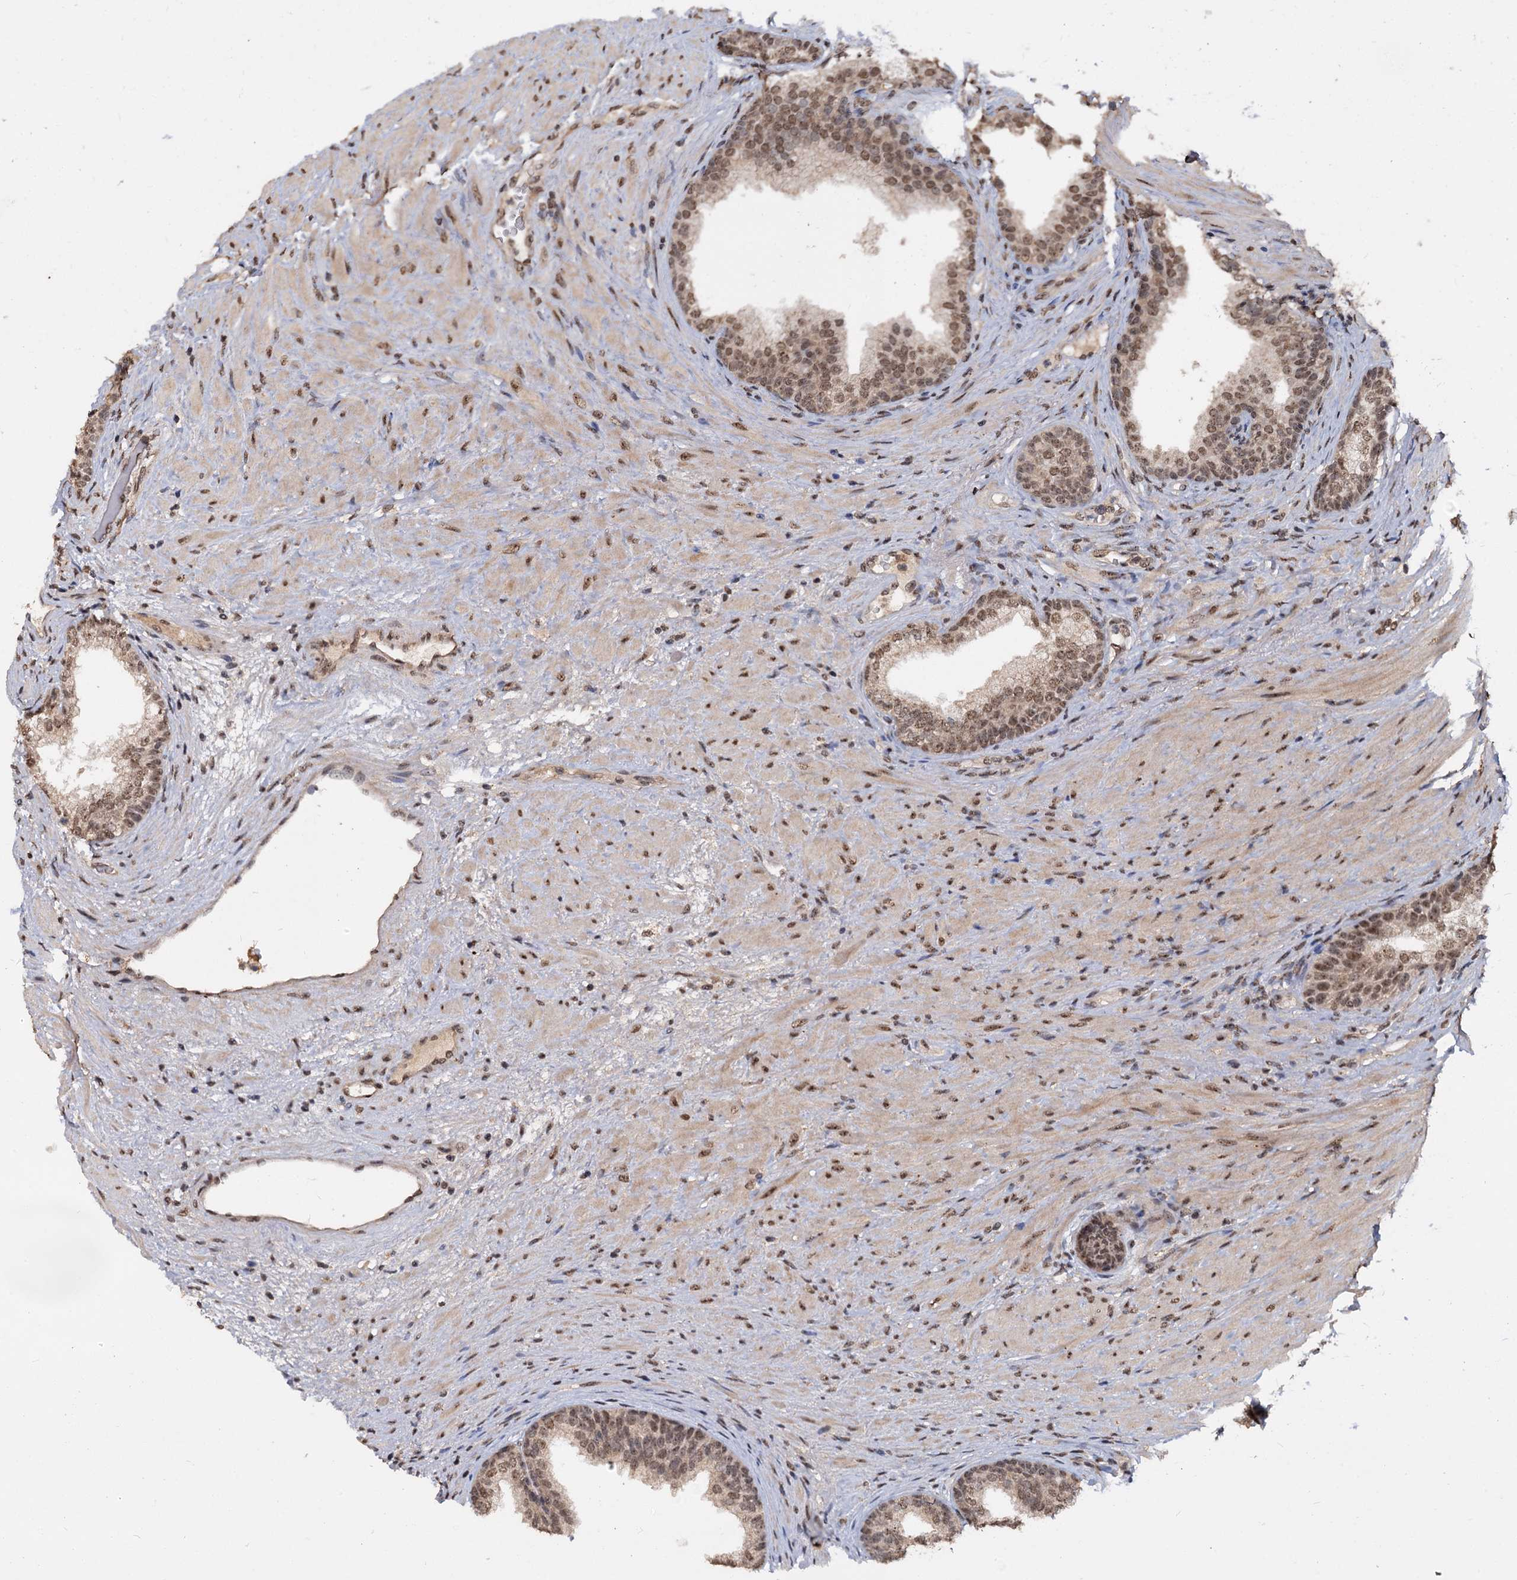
{"staining": {"intensity": "moderate", "quantity": ">75%", "location": "nuclear"}, "tissue": "prostate", "cell_type": "Glandular cells", "image_type": "normal", "snomed": [{"axis": "morphology", "description": "Normal tissue, NOS"}, {"axis": "topography", "description": "Prostate"}], "caption": "This photomicrograph displays immunohistochemistry staining of normal human prostate, with medium moderate nuclear expression in approximately >75% of glandular cells.", "gene": "FAM216B", "patient": {"sex": "male", "age": 76}}